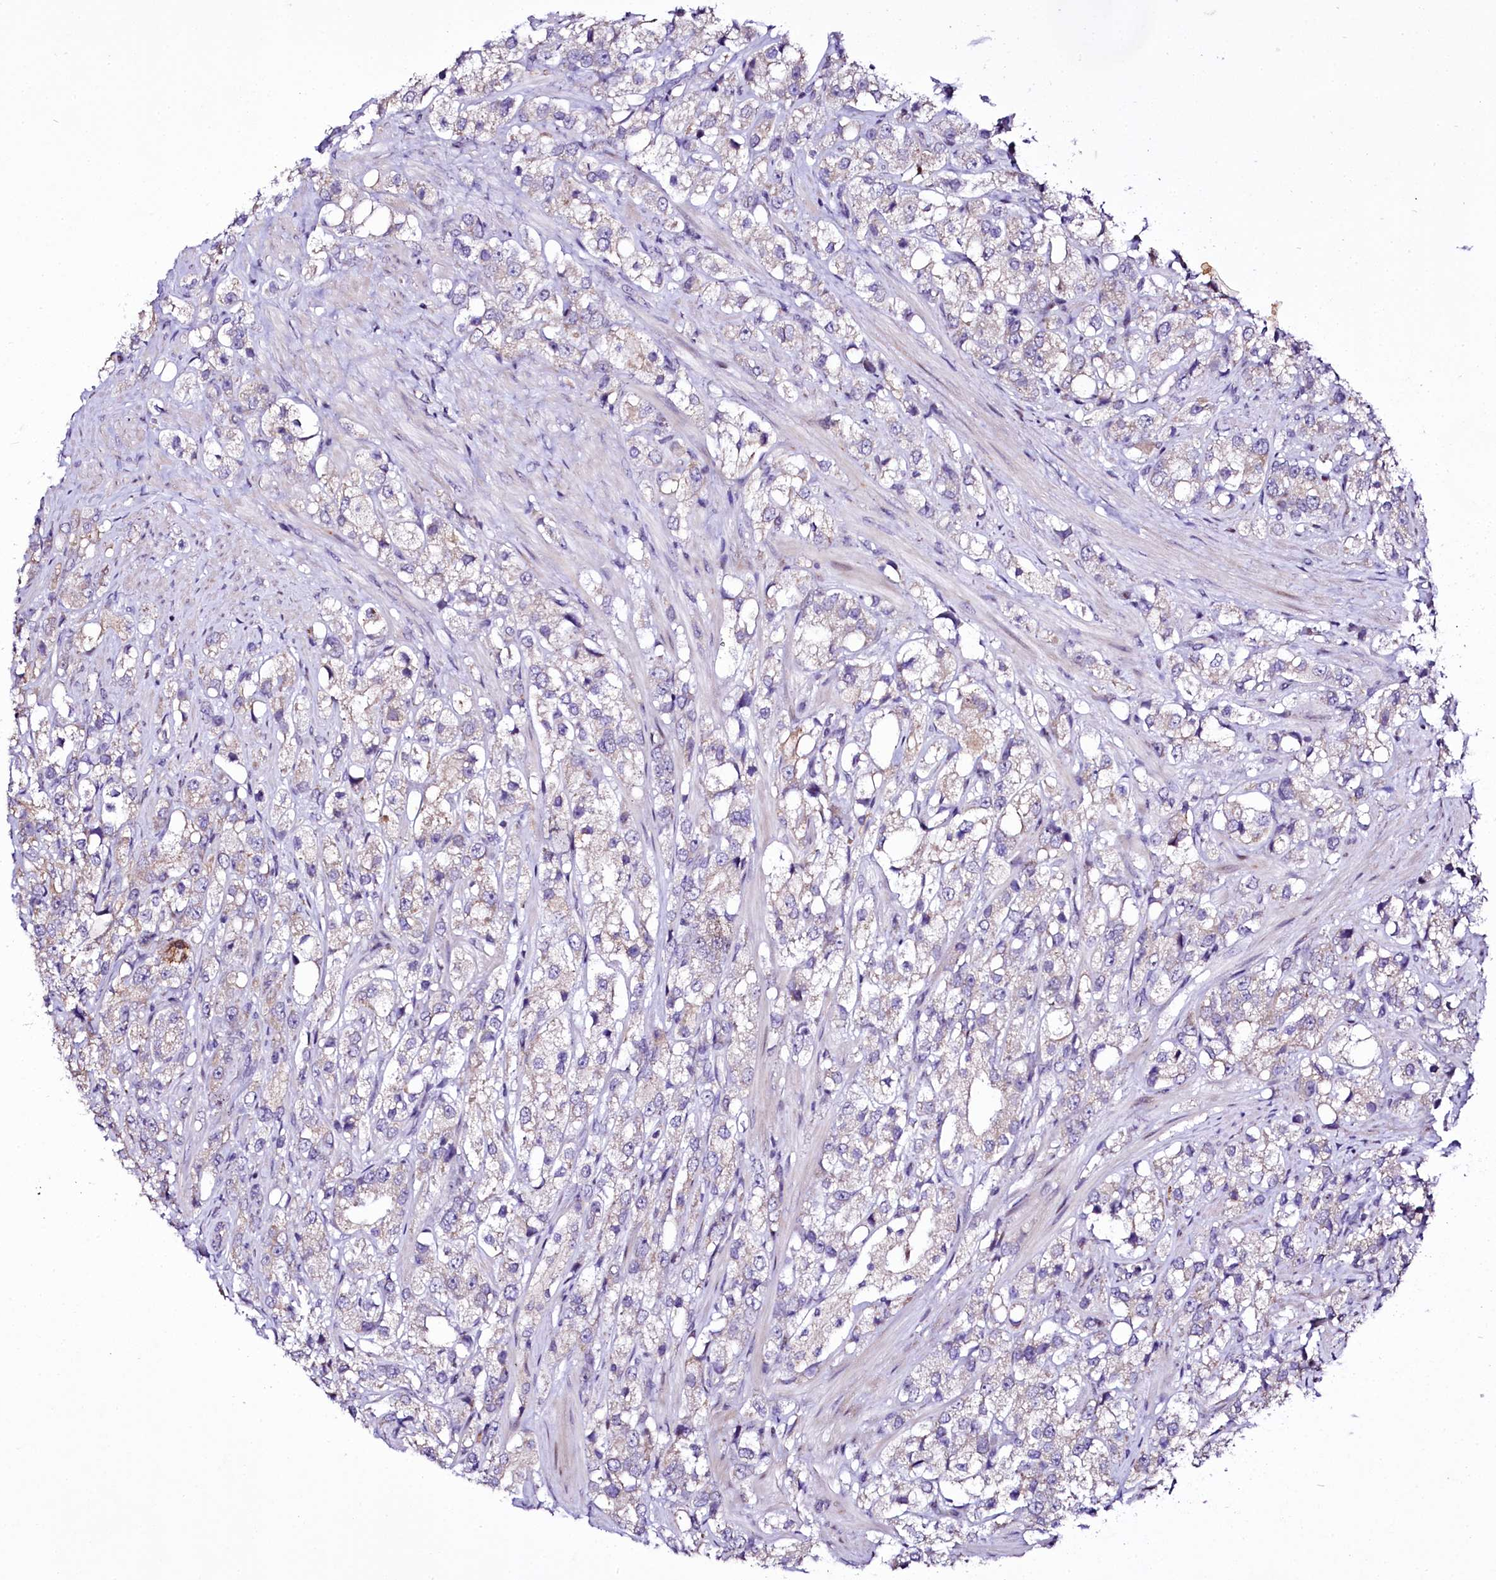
{"staining": {"intensity": "weak", "quantity": "<25%", "location": "cytoplasmic/membranous"}, "tissue": "prostate cancer", "cell_type": "Tumor cells", "image_type": "cancer", "snomed": [{"axis": "morphology", "description": "Adenocarcinoma, NOS"}, {"axis": "topography", "description": "Prostate"}], "caption": "An immunohistochemistry (IHC) image of prostate cancer (adenocarcinoma) is shown. There is no staining in tumor cells of prostate cancer (adenocarcinoma).", "gene": "ZC3H12C", "patient": {"sex": "male", "age": 79}}